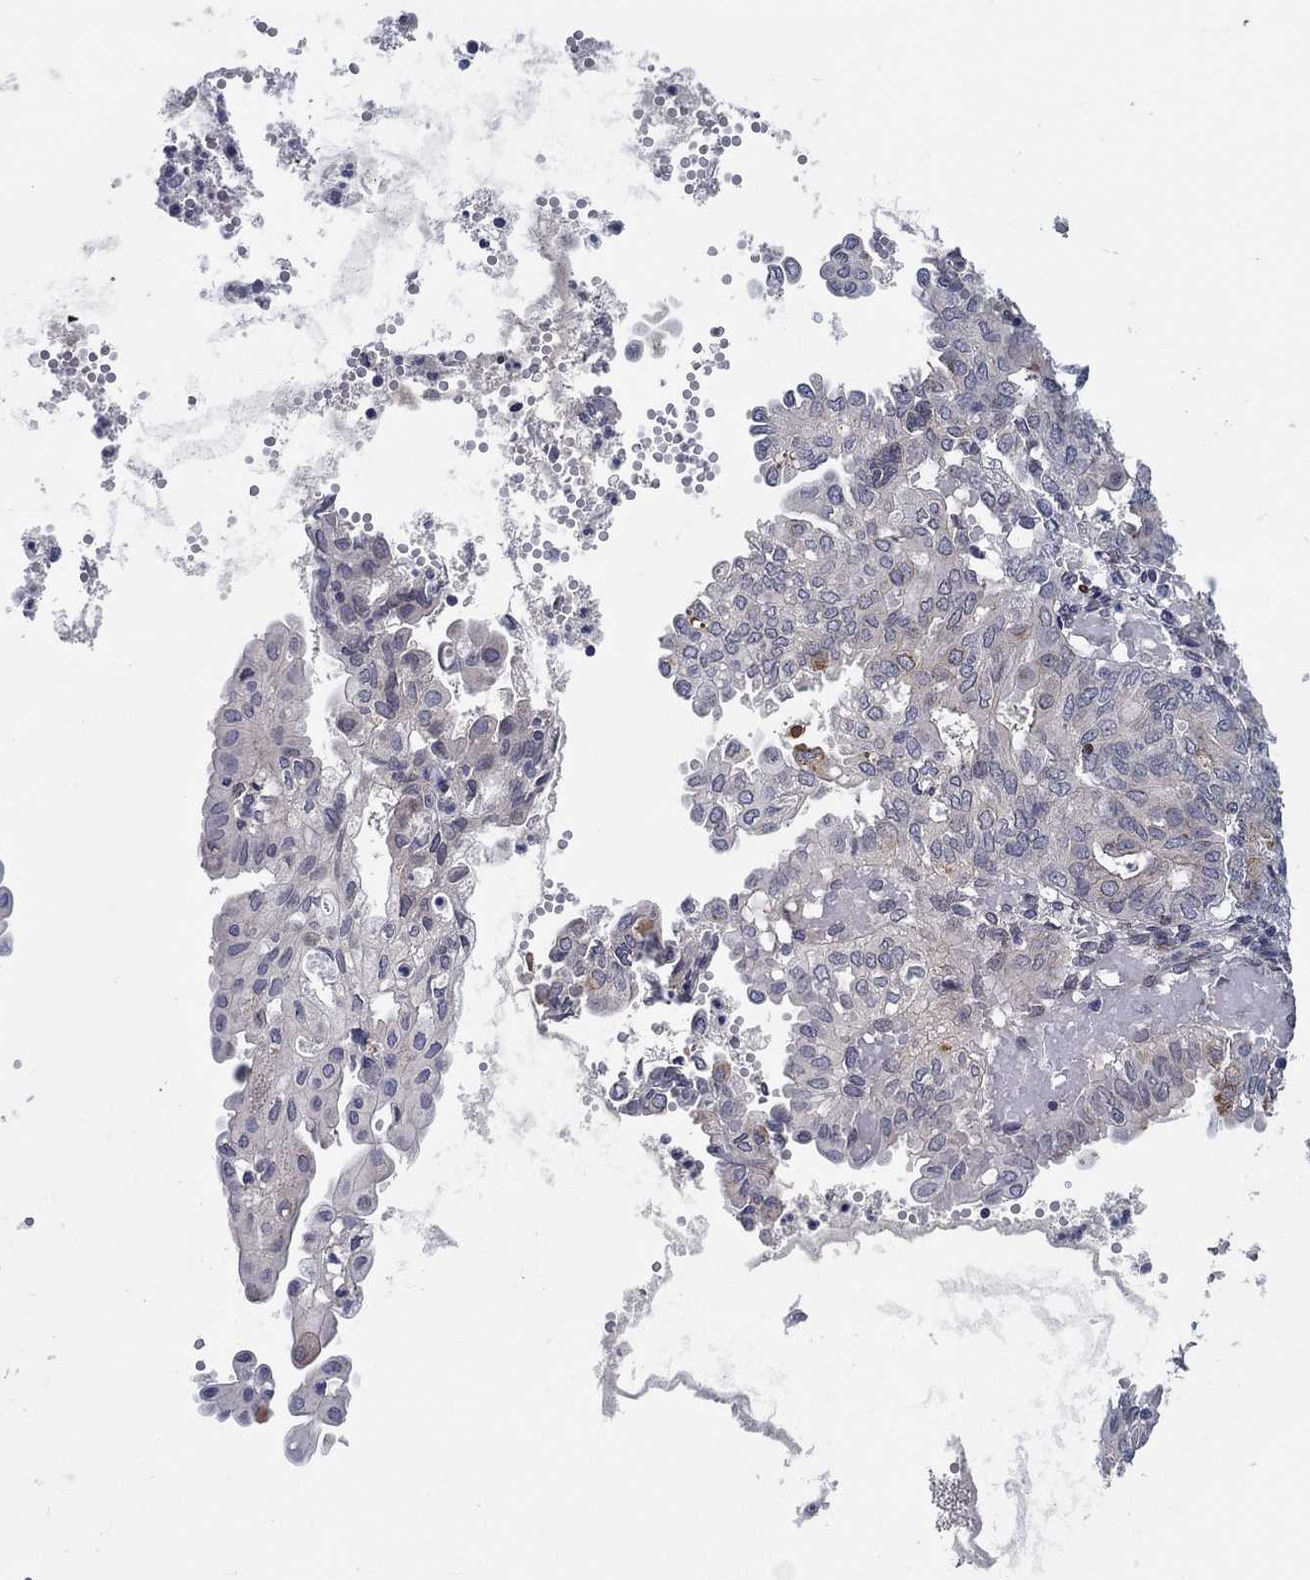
{"staining": {"intensity": "negative", "quantity": "none", "location": "none"}, "tissue": "endometrial cancer", "cell_type": "Tumor cells", "image_type": "cancer", "snomed": [{"axis": "morphology", "description": "Adenocarcinoma, NOS"}, {"axis": "topography", "description": "Endometrium"}], "caption": "This micrograph is of adenocarcinoma (endometrial) stained with immunohistochemistry (IHC) to label a protein in brown with the nuclei are counter-stained blue. There is no expression in tumor cells.", "gene": "CETN3", "patient": {"sex": "female", "age": 68}}